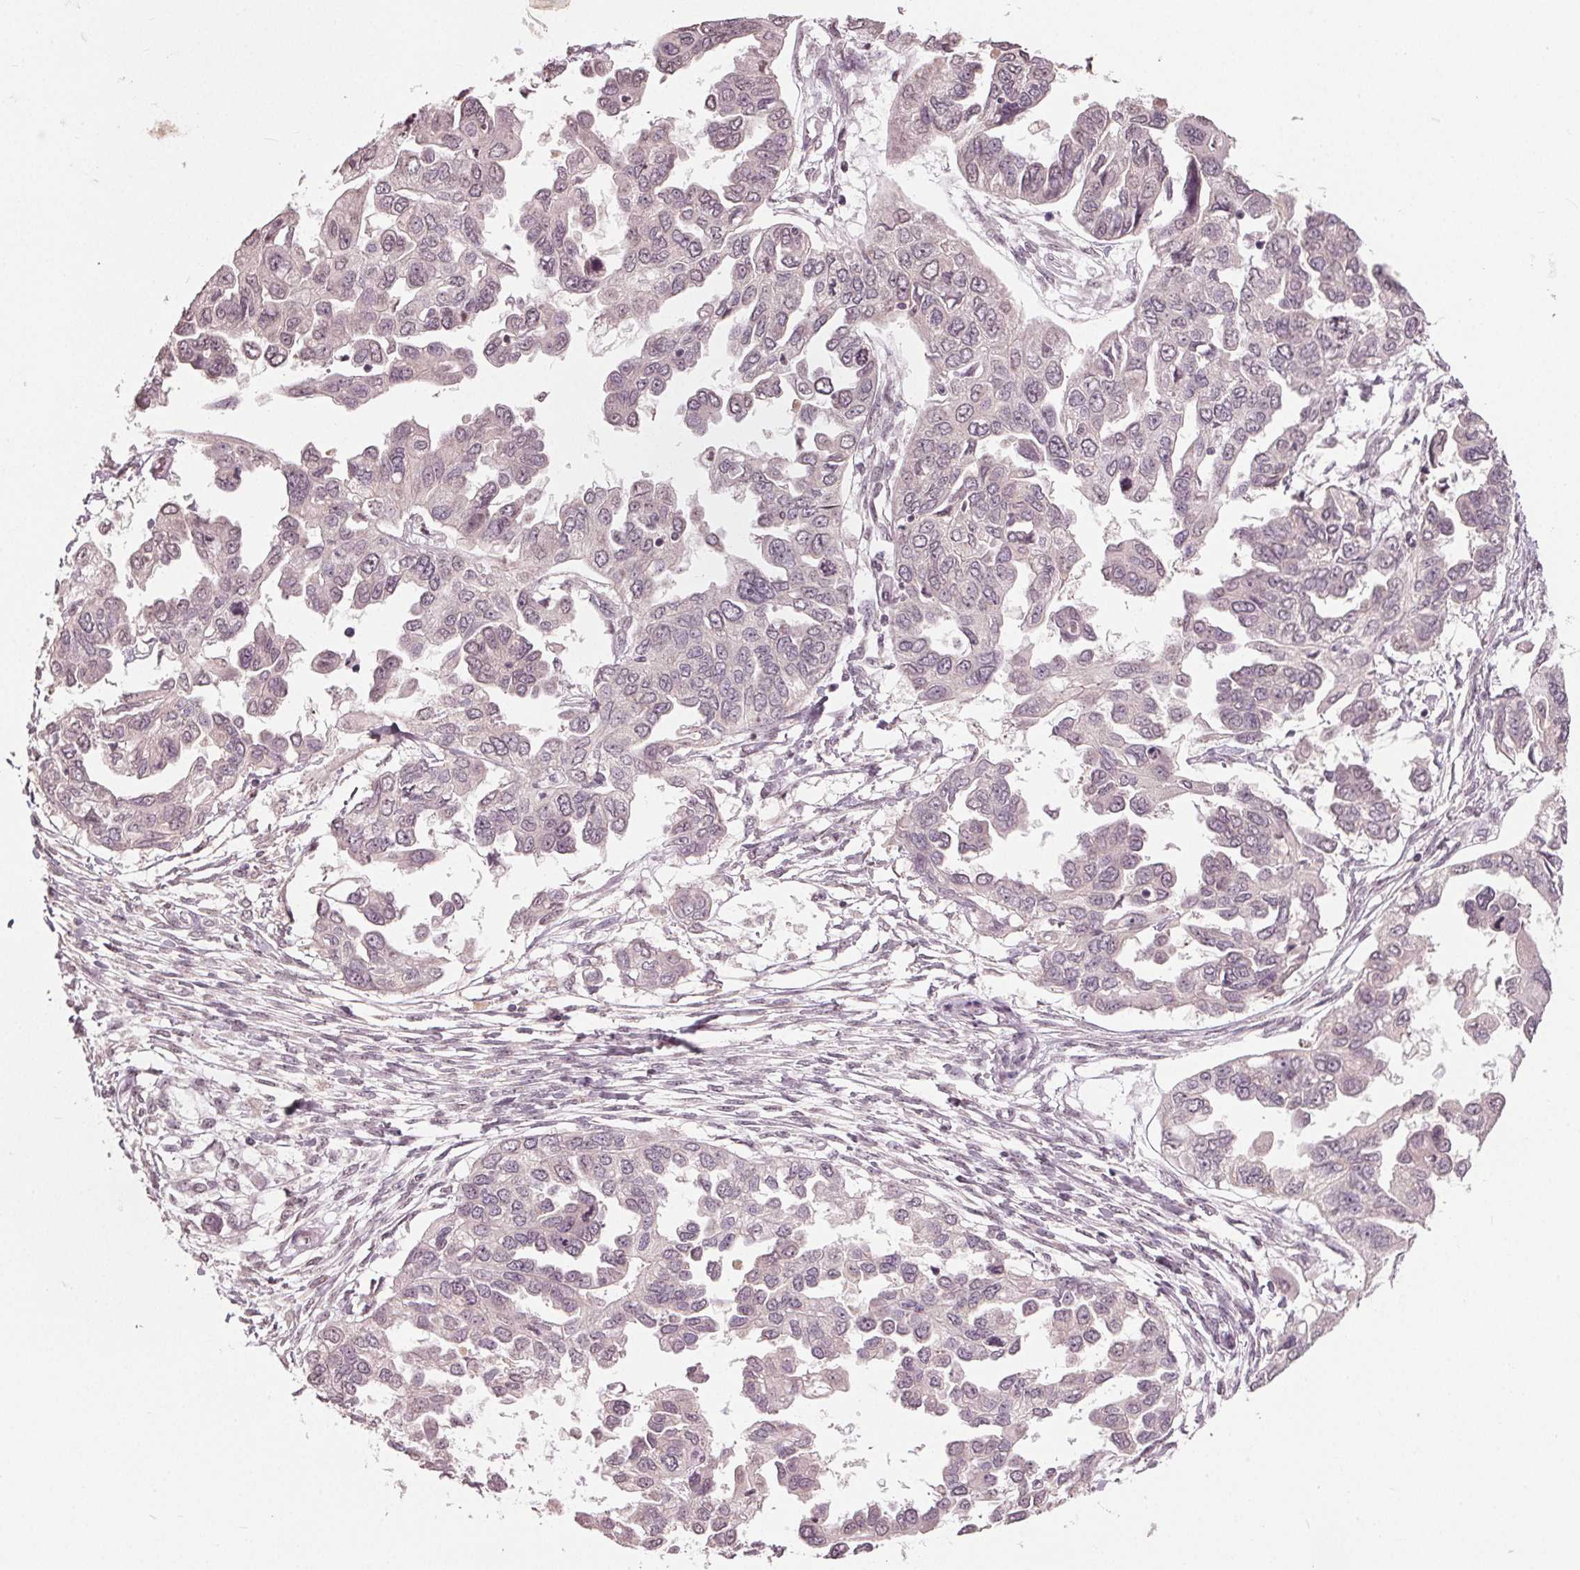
{"staining": {"intensity": "negative", "quantity": "none", "location": "none"}, "tissue": "ovarian cancer", "cell_type": "Tumor cells", "image_type": "cancer", "snomed": [{"axis": "morphology", "description": "Cystadenocarcinoma, serous, NOS"}, {"axis": "topography", "description": "Ovary"}], "caption": "This photomicrograph is of ovarian serous cystadenocarcinoma stained with immunohistochemistry (IHC) to label a protein in brown with the nuclei are counter-stained blue. There is no positivity in tumor cells.", "gene": "CXCL16", "patient": {"sex": "female", "age": 53}}